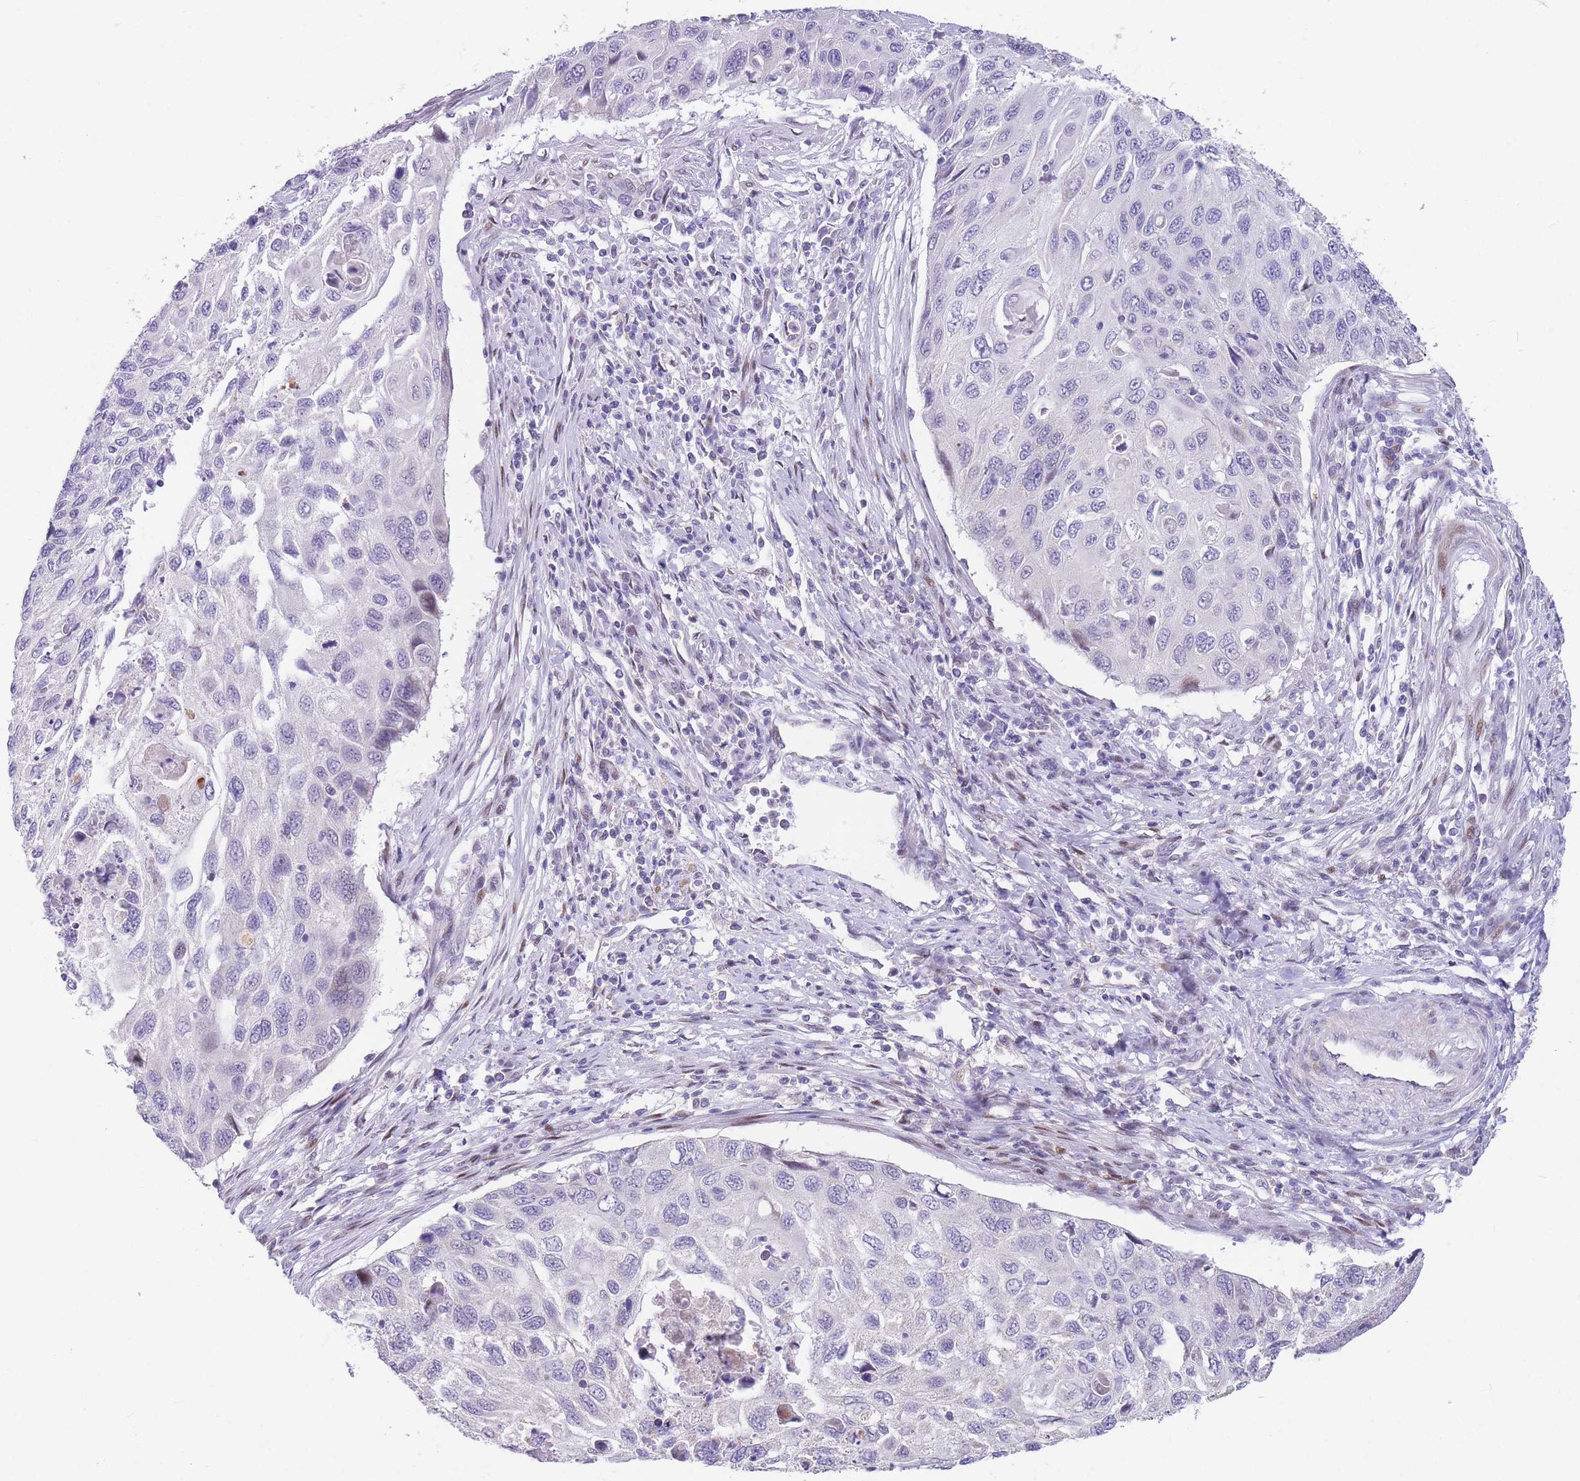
{"staining": {"intensity": "negative", "quantity": "none", "location": "none"}, "tissue": "cervical cancer", "cell_type": "Tumor cells", "image_type": "cancer", "snomed": [{"axis": "morphology", "description": "Squamous cell carcinoma, NOS"}, {"axis": "topography", "description": "Cervix"}], "caption": "Tumor cells are negative for brown protein staining in squamous cell carcinoma (cervical).", "gene": "SHCBP1", "patient": {"sex": "female", "age": 70}}